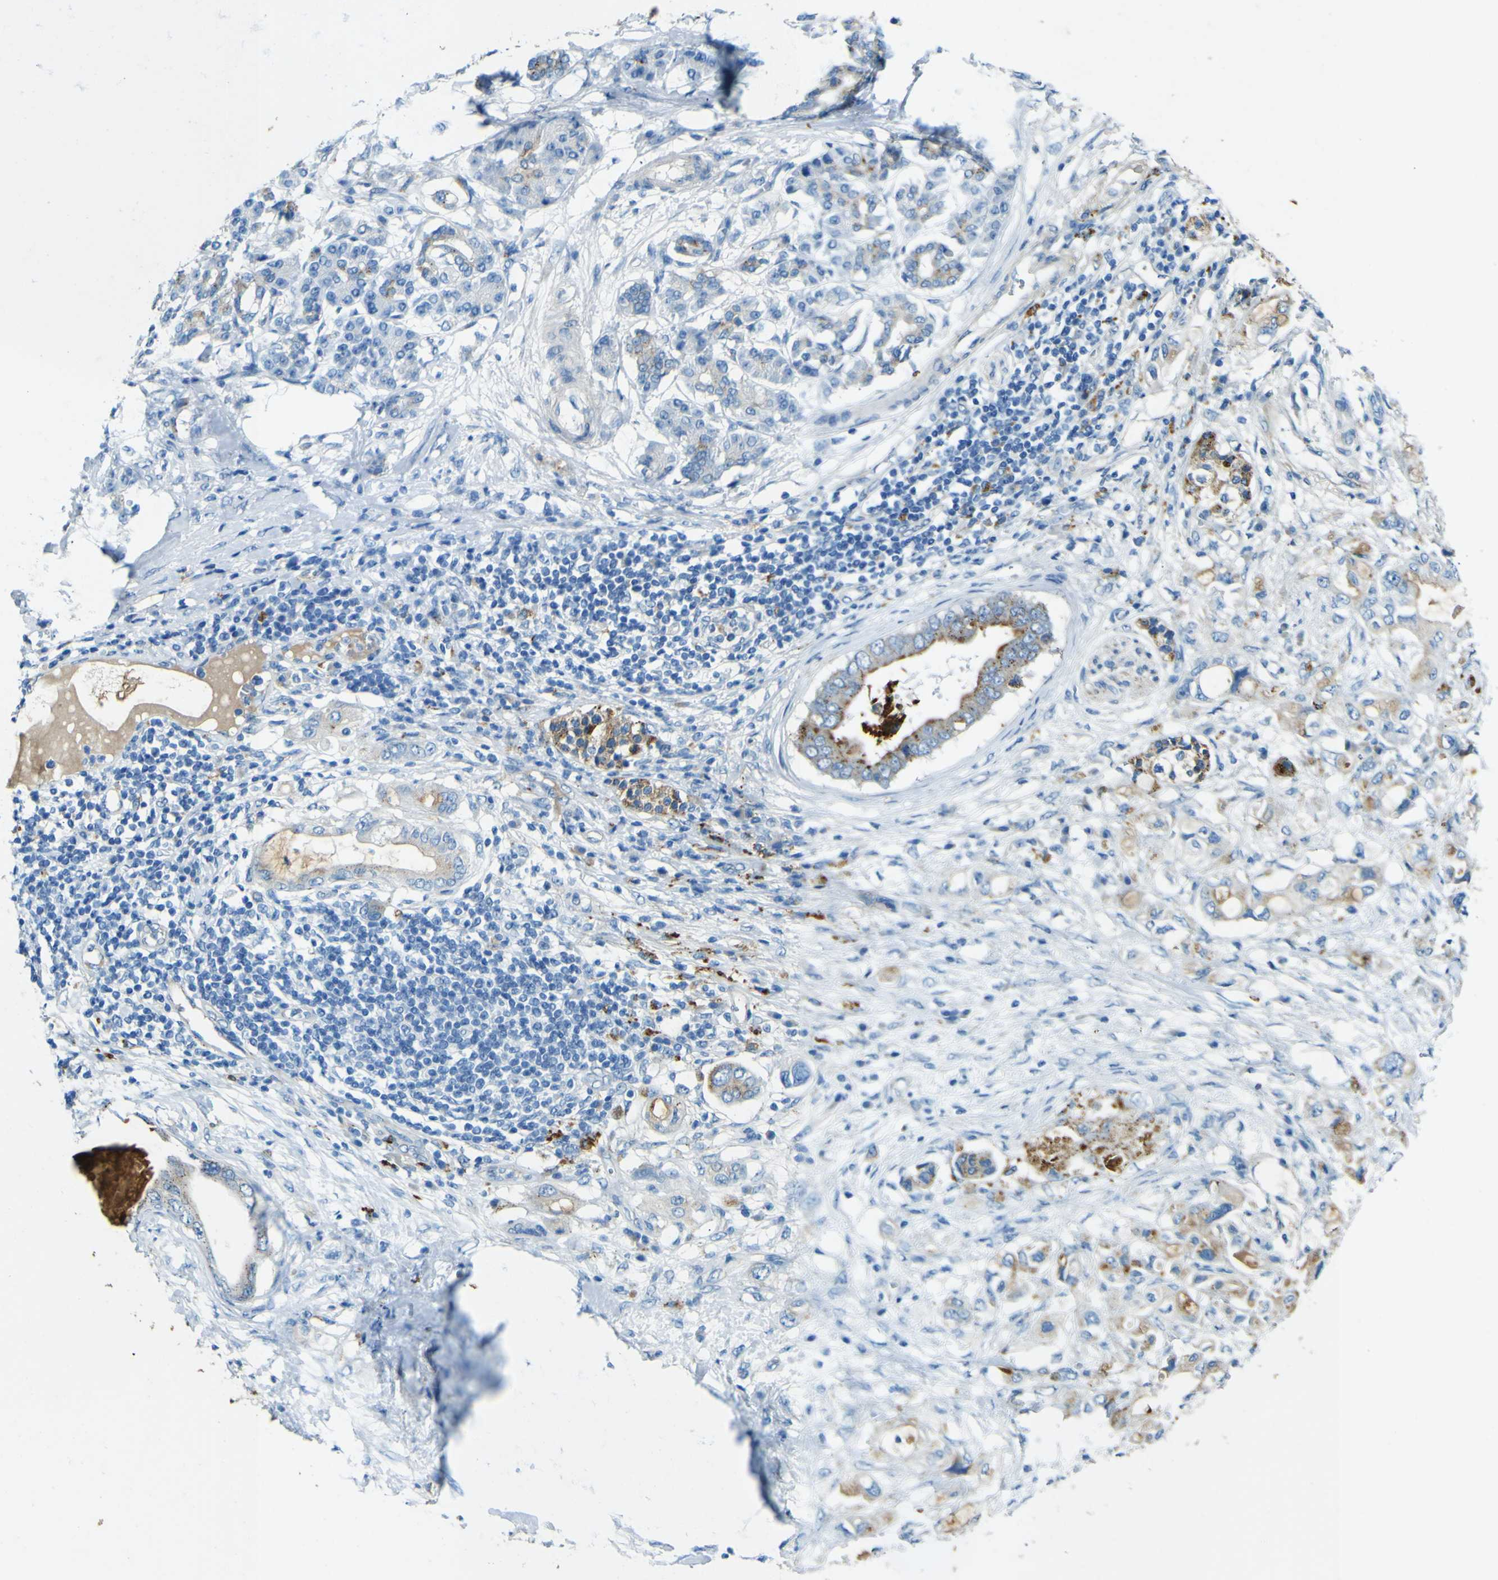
{"staining": {"intensity": "weak", "quantity": "25%-75%", "location": "cytoplasmic/membranous"}, "tissue": "pancreatic cancer", "cell_type": "Tumor cells", "image_type": "cancer", "snomed": [{"axis": "morphology", "description": "Adenocarcinoma, NOS"}, {"axis": "topography", "description": "Pancreas"}], "caption": "Human adenocarcinoma (pancreatic) stained for a protein (brown) exhibits weak cytoplasmic/membranous positive staining in about 25%-75% of tumor cells.", "gene": "PDE9A", "patient": {"sex": "female", "age": 56}}